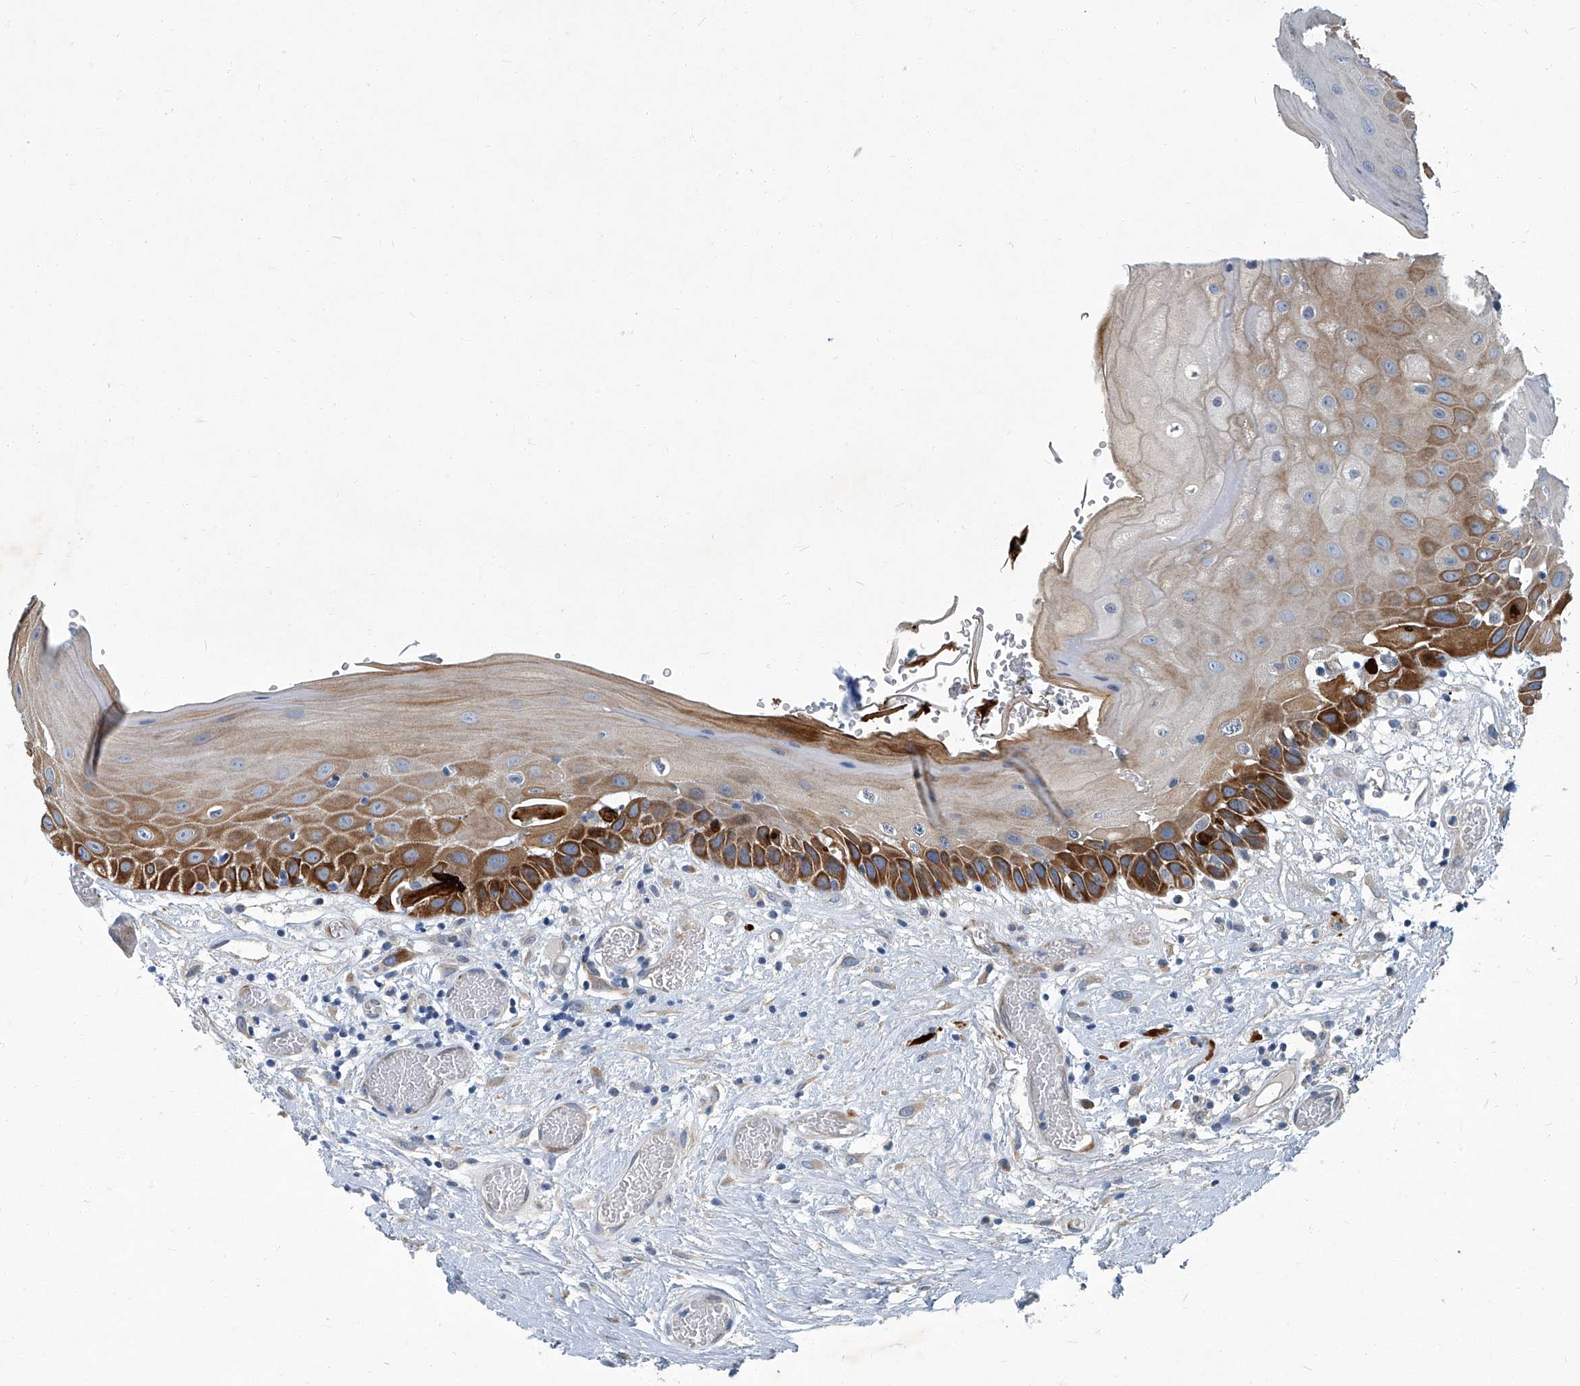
{"staining": {"intensity": "strong", "quantity": "25%-75%", "location": "cytoplasmic/membranous"}, "tissue": "oral mucosa", "cell_type": "Squamous epithelial cells", "image_type": "normal", "snomed": [{"axis": "morphology", "description": "Normal tissue, NOS"}, {"axis": "topography", "description": "Oral tissue"}], "caption": "A brown stain shows strong cytoplasmic/membranous expression of a protein in squamous epithelial cells of unremarkable human oral mucosa.", "gene": "SLC26A11", "patient": {"sex": "female", "age": 76}}